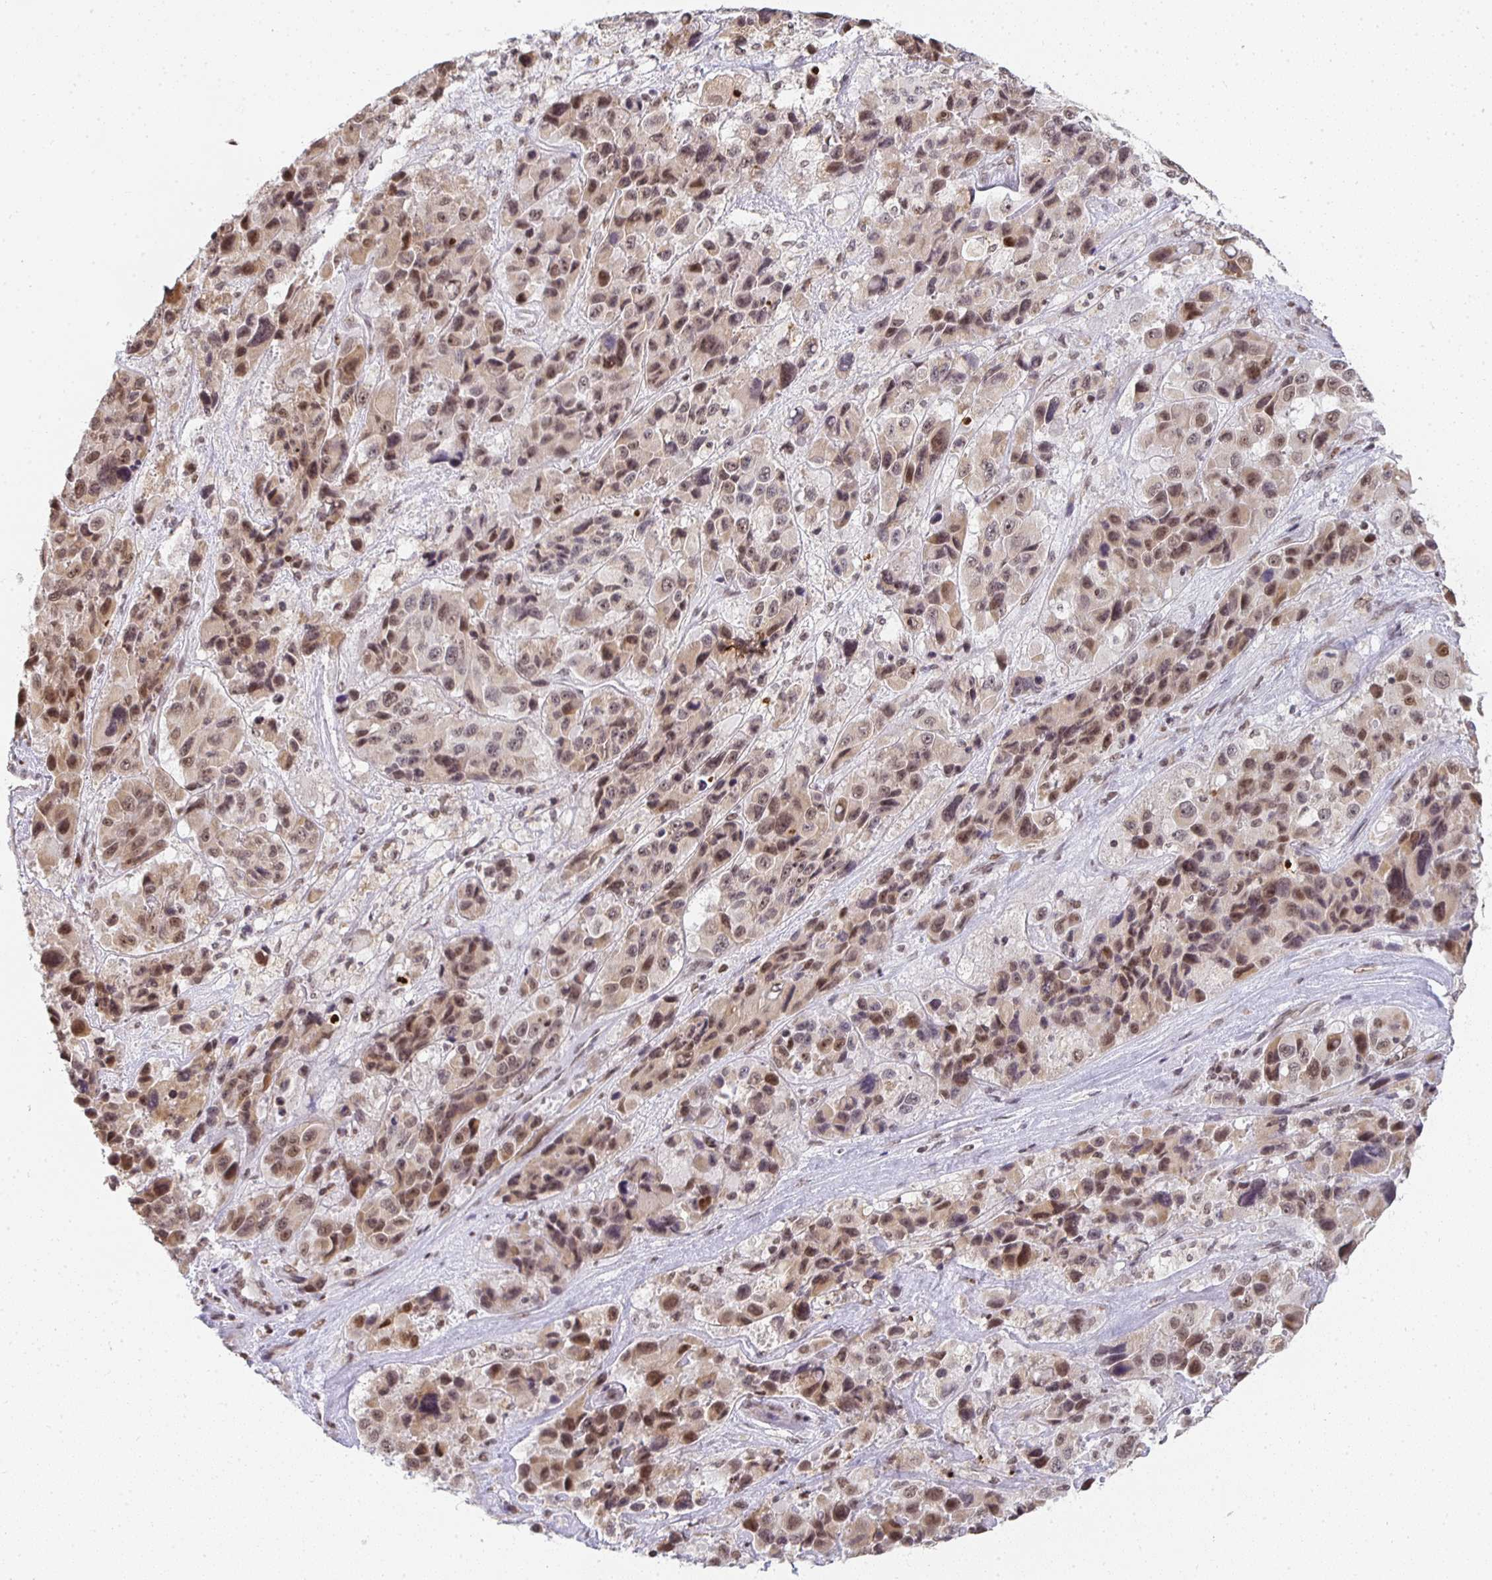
{"staining": {"intensity": "moderate", "quantity": ">75%", "location": "nuclear"}, "tissue": "melanoma", "cell_type": "Tumor cells", "image_type": "cancer", "snomed": [{"axis": "morphology", "description": "Malignant melanoma, Metastatic site"}, {"axis": "topography", "description": "Lymph node"}], "caption": "Melanoma stained for a protein (brown) demonstrates moderate nuclear positive staining in approximately >75% of tumor cells.", "gene": "SMARCA2", "patient": {"sex": "female", "age": 65}}